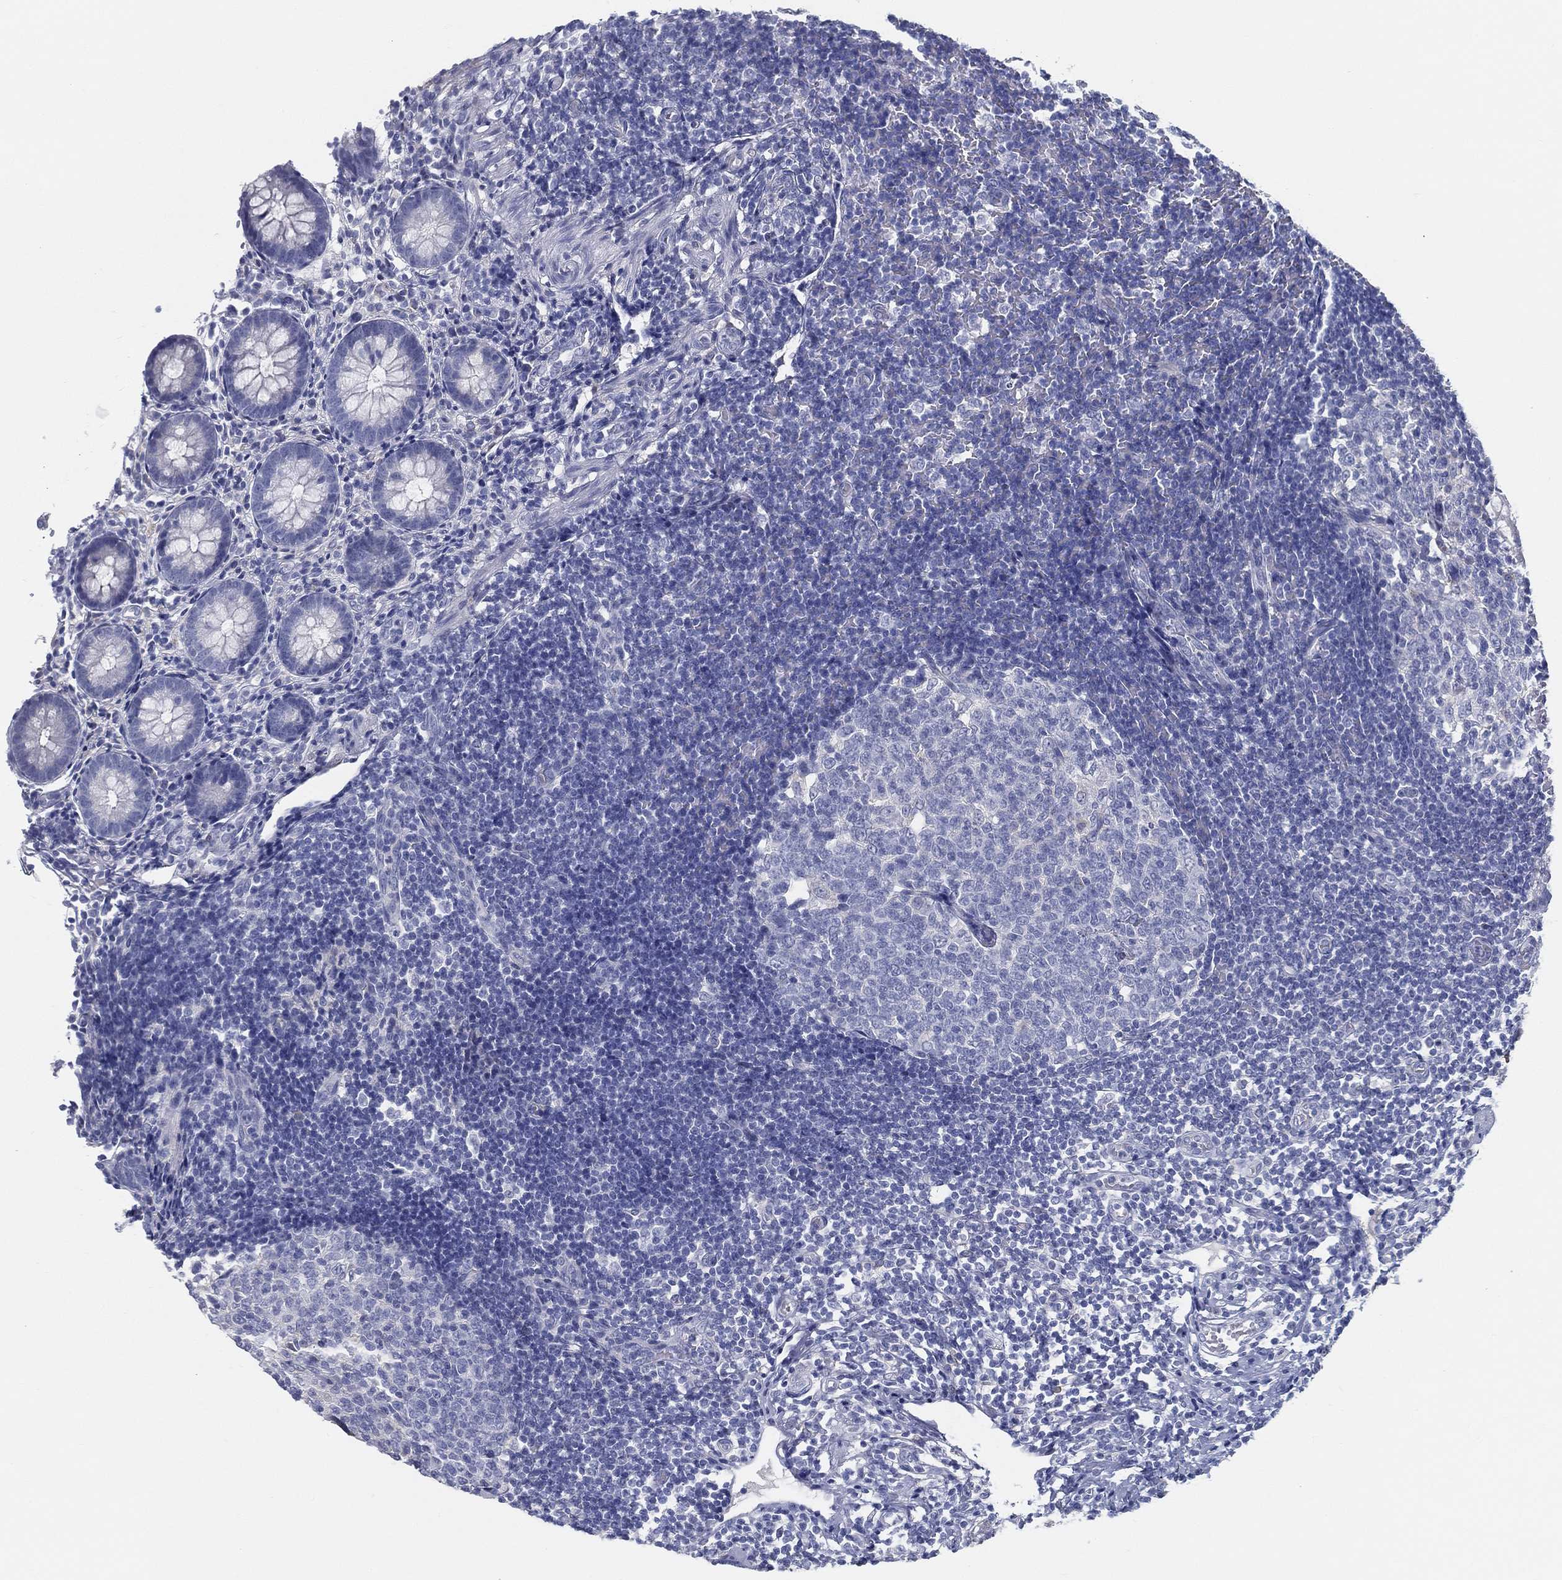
{"staining": {"intensity": "negative", "quantity": "none", "location": "none"}, "tissue": "appendix", "cell_type": "Glandular cells", "image_type": "normal", "snomed": [{"axis": "morphology", "description": "Normal tissue, NOS"}, {"axis": "topography", "description": "Appendix"}], "caption": "IHC photomicrograph of unremarkable human appendix stained for a protein (brown), which shows no expression in glandular cells.", "gene": "STS", "patient": {"sex": "female", "age": 40}}